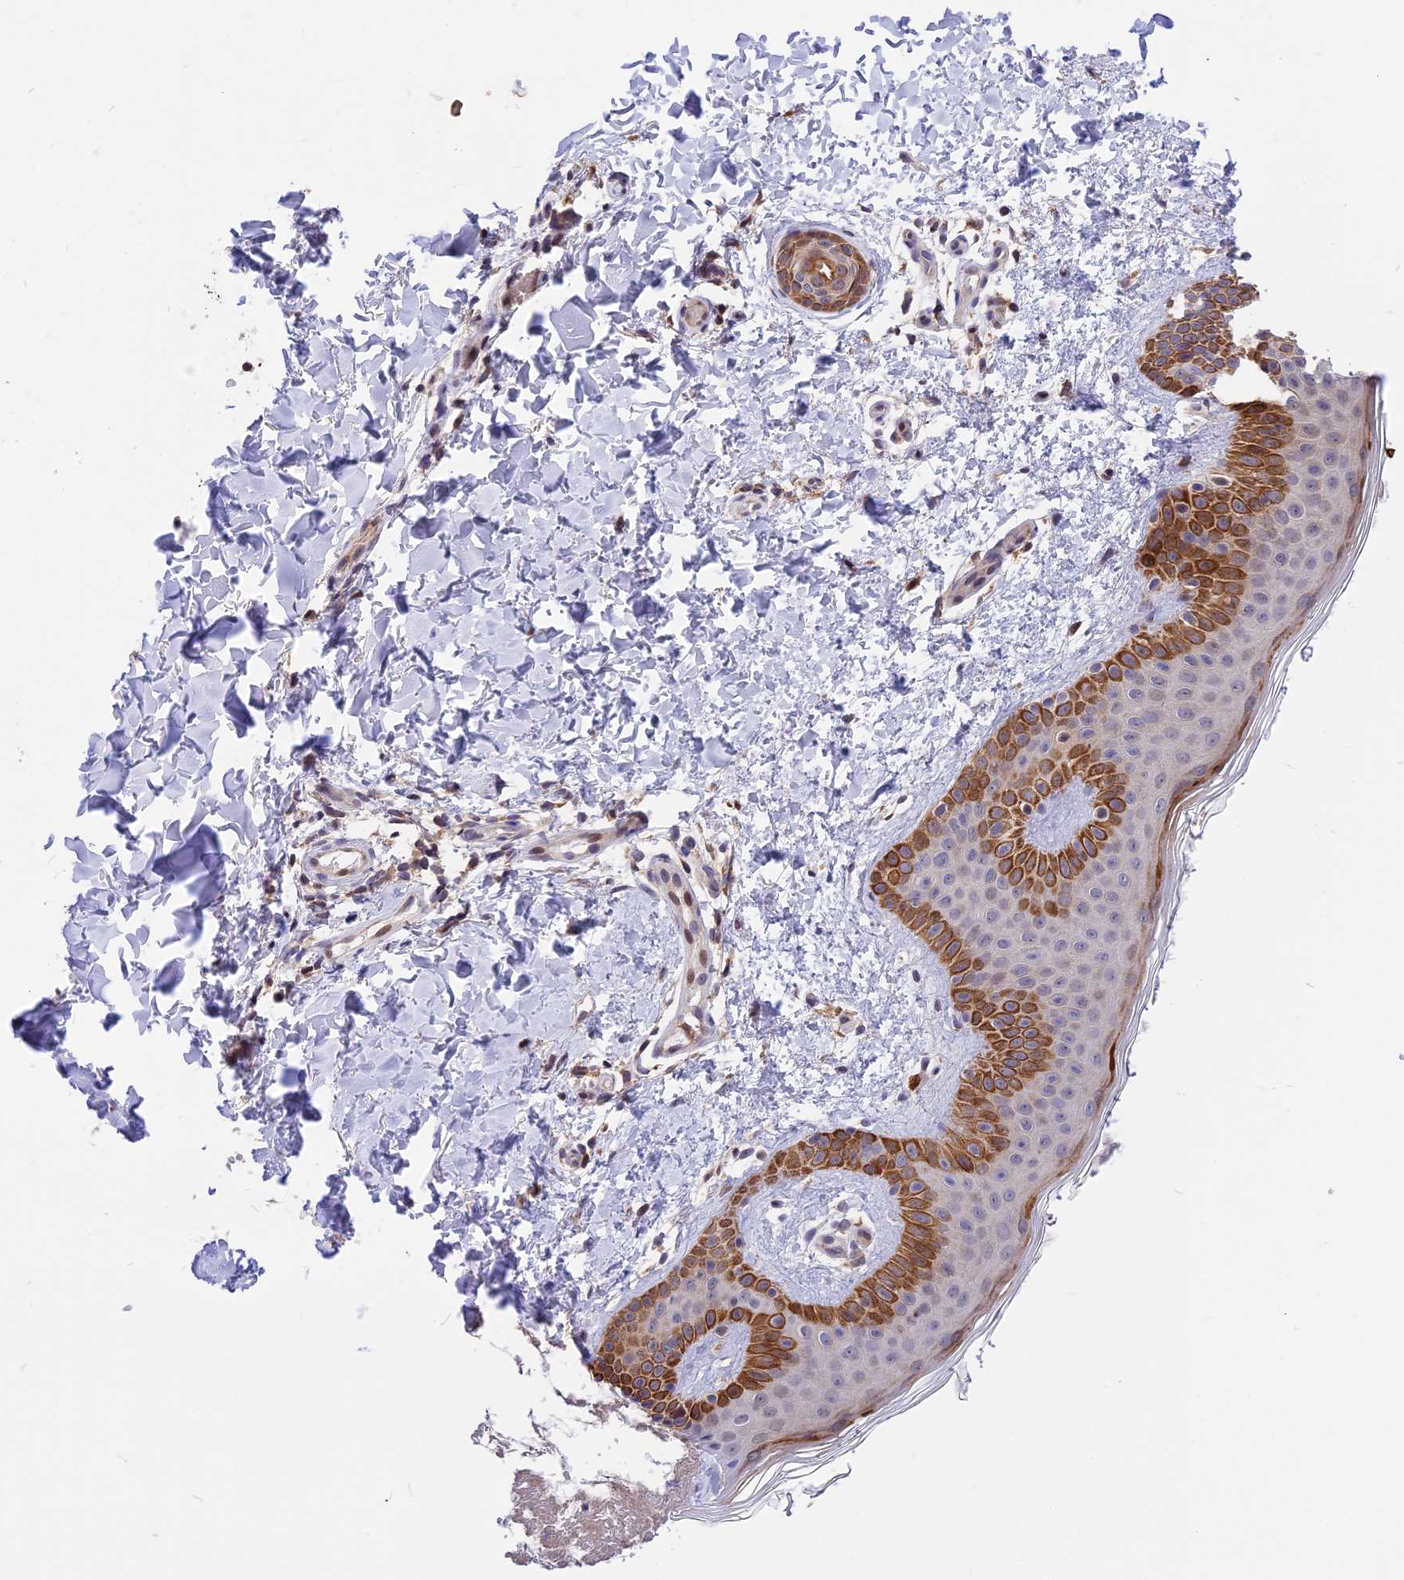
{"staining": {"intensity": "moderate", "quantity": ">75%", "location": "cytoplasmic/membranous"}, "tissue": "skin", "cell_type": "Fibroblasts", "image_type": "normal", "snomed": [{"axis": "morphology", "description": "Normal tissue, NOS"}, {"axis": "topography", "description": "Skin"}], "caption": "The histopathology image demonstrates immunohistochemical staining of unremarkable skin. There is moderate cytoplasmic/membranous staining is present in about >75% of fibroblasts.", "gene": "RERGL", "patient": {"sex": "male", "age": 36}}